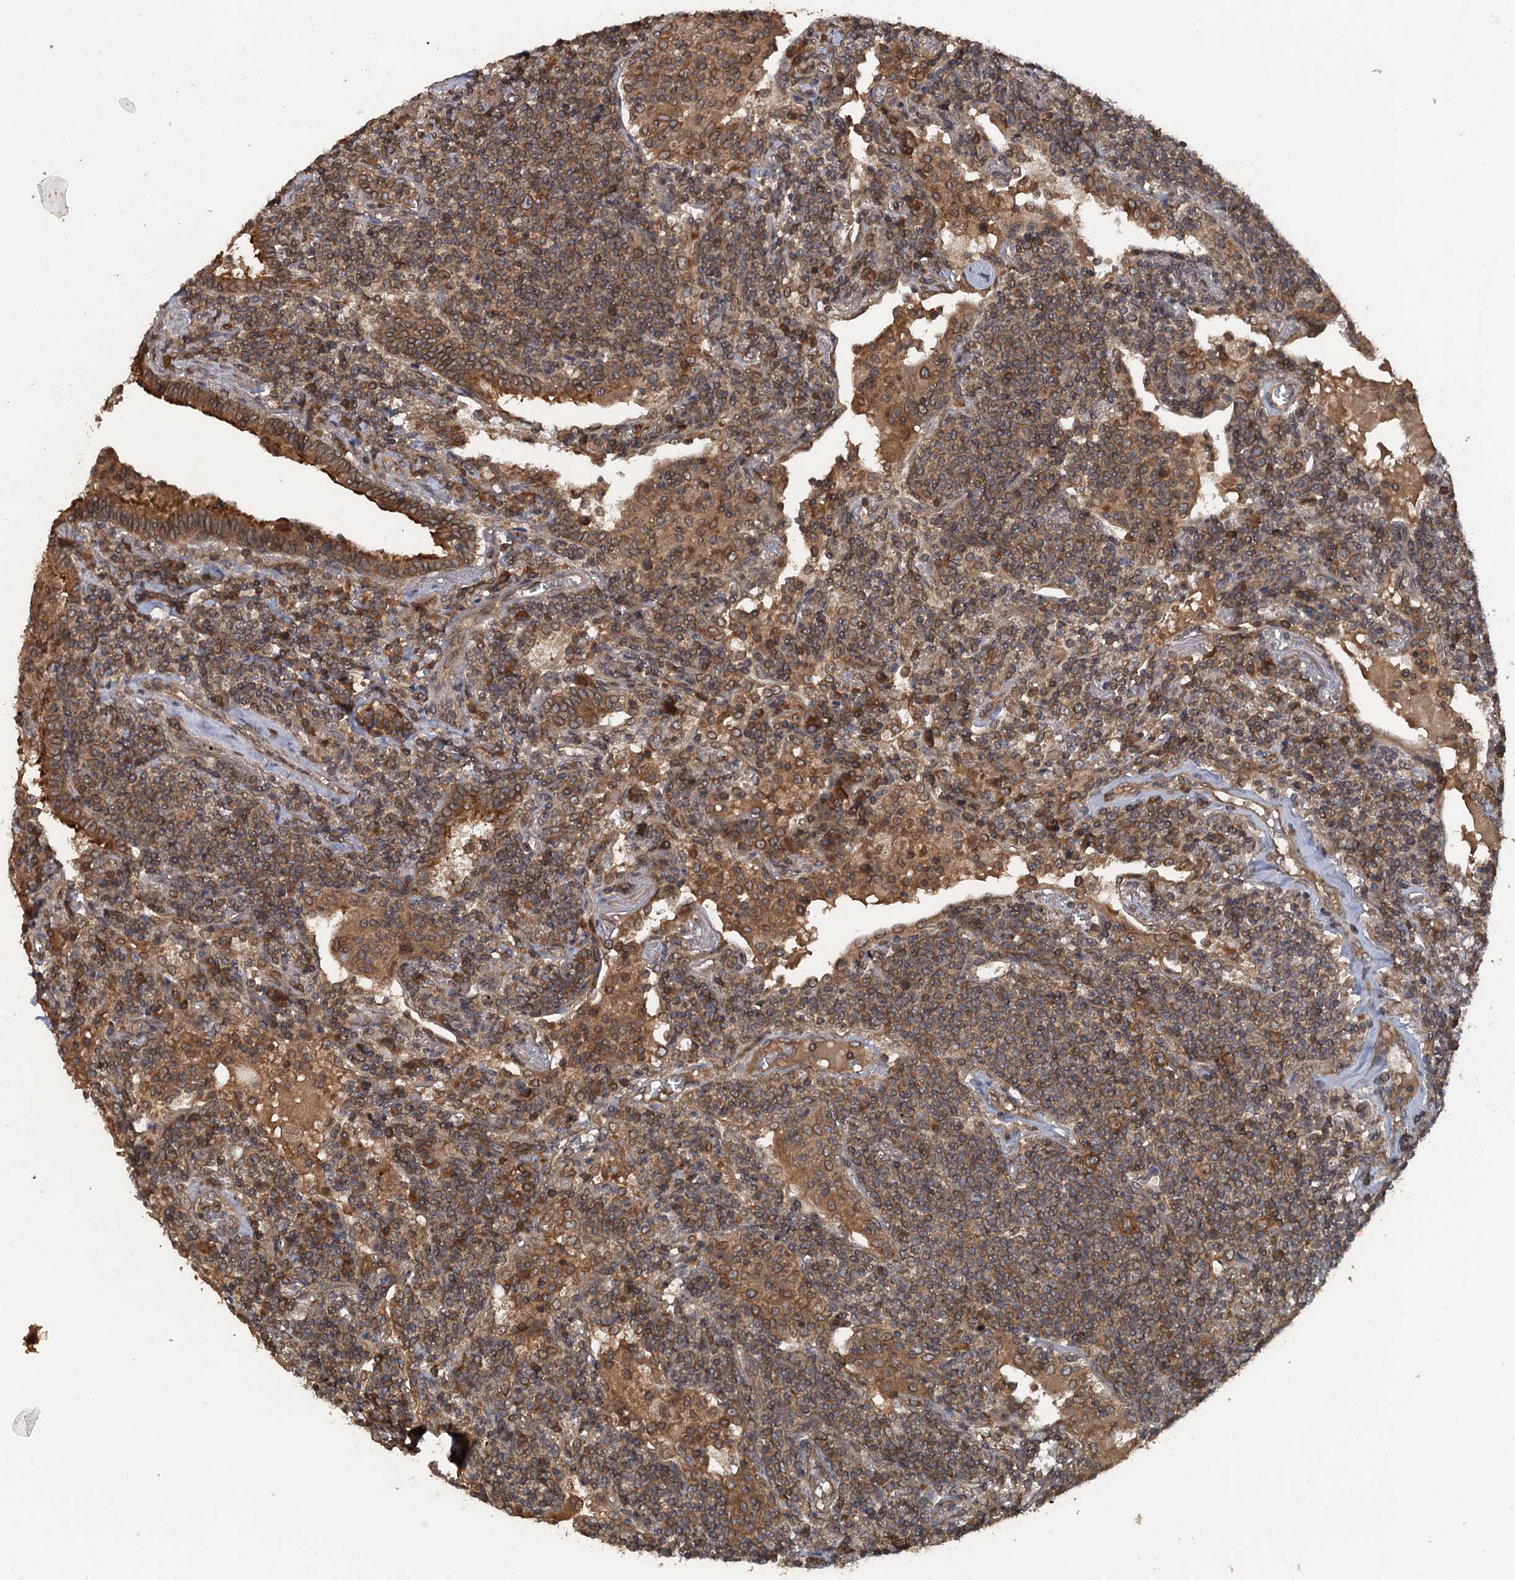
{"staining": {"intensity": "moderate", "quantity": ">75%", "location": "cytoplasmic/membranous"}, "tissue": "lymphoma", "cell_type": "Tumor cells", "image_type": "cancer", "snomed": [{"axis": "morphology", "description": "Malignant lymphoma, non-Hodgkin's type, Low grade"}, {"axis": "topography", "description": "Lung"}], "caption": "Lymphoma stained for a protein displays moderate cytoplasmic/membranous positivity in tumor cells.", "gene": "GLE1", "patient": {"sex": "female", "age": 71}}